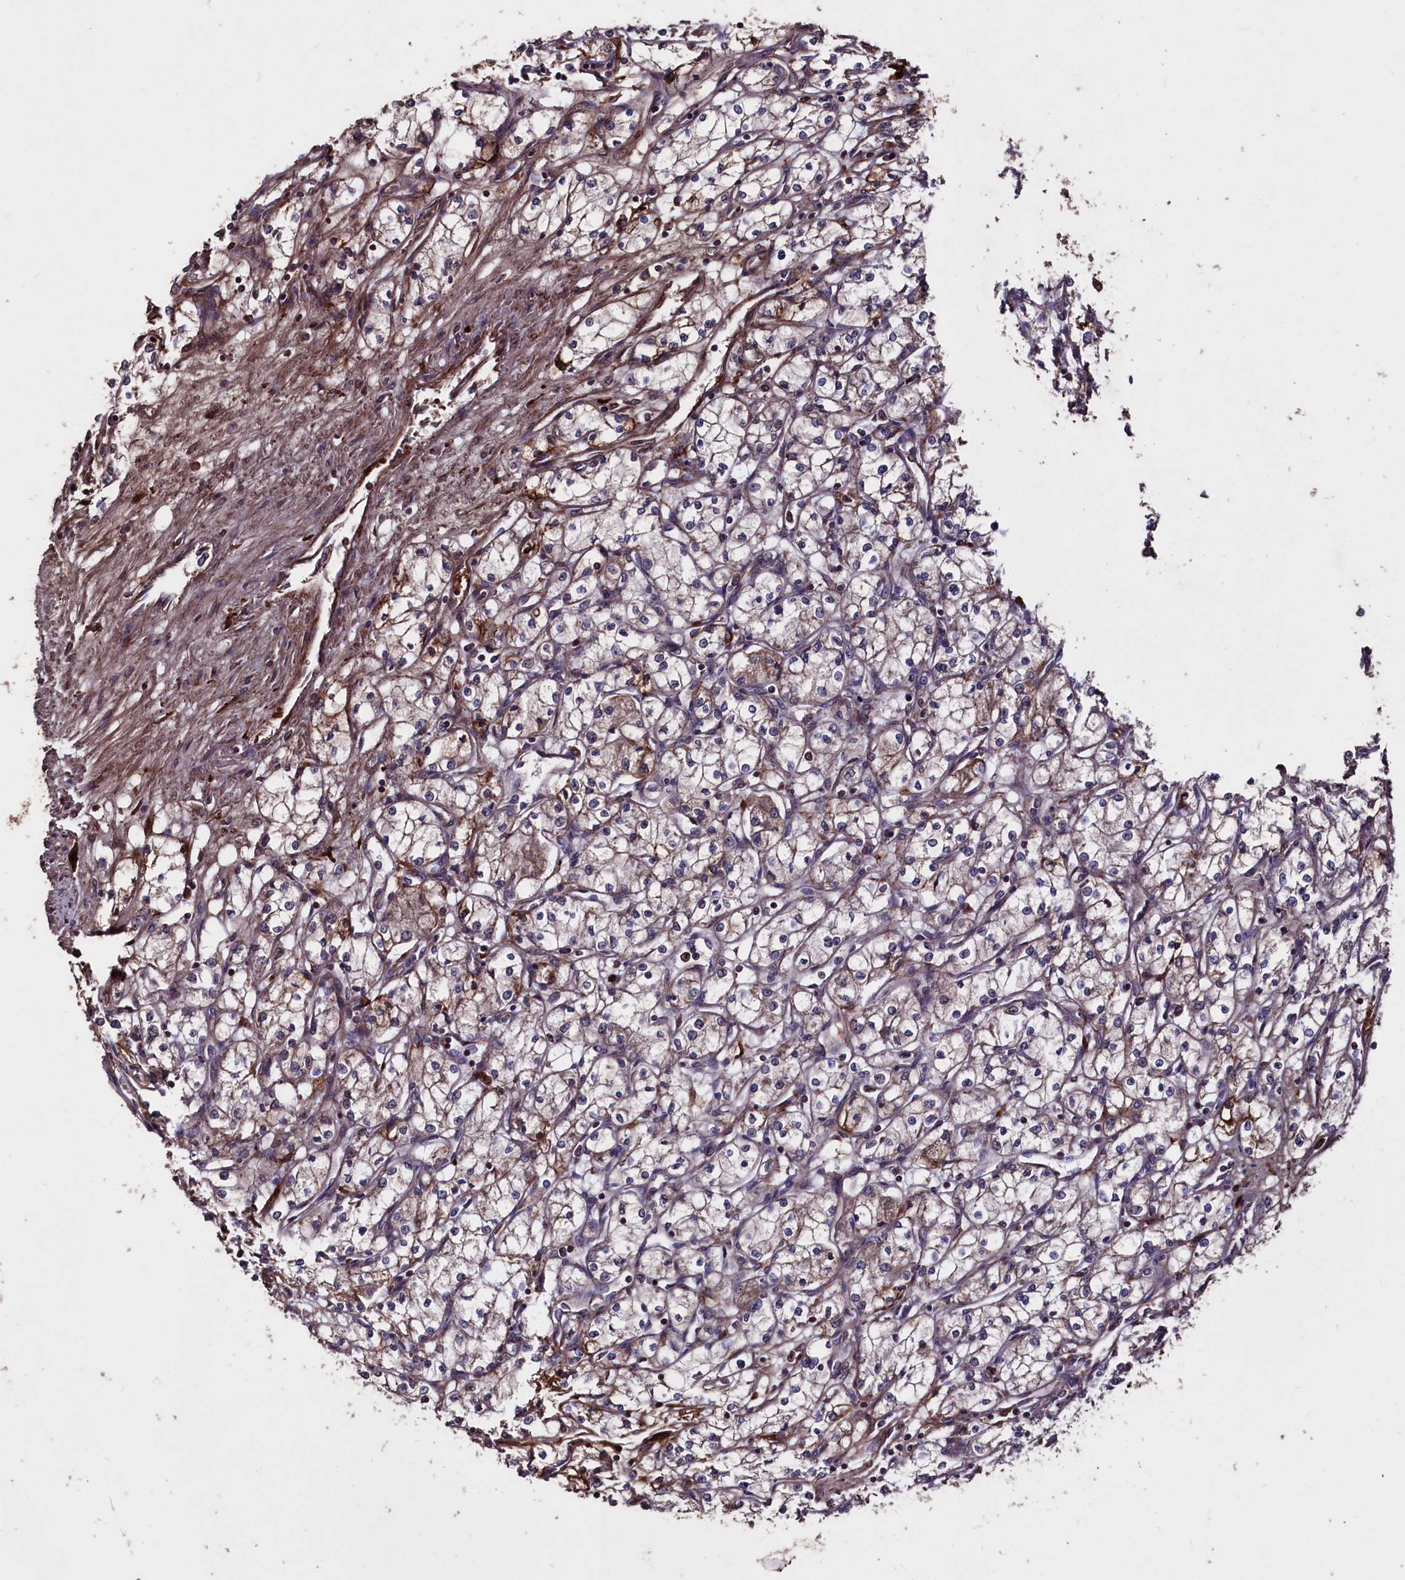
{"staining": {"intensity": "moderate", "quantity": "<25%", "location": "cytoplasmic/membranous"}, "tissue": "renal cancer", "cell_type": "Tumor cells", "image_type": "cancer", "snomed": [{"axis": "morphology", "description": "Adenocarcinoma, NOS"}, {"axis": "topography", "description": "Kidney"}], "caption": "A low amount of moderate cytoplasmic/membranous staining is identified in approximately <25% of tumor cells in adenocarcinoma (renal) tissue.", "gene": "MYO1H", "patient": {"sex": "male", "age": 59}}